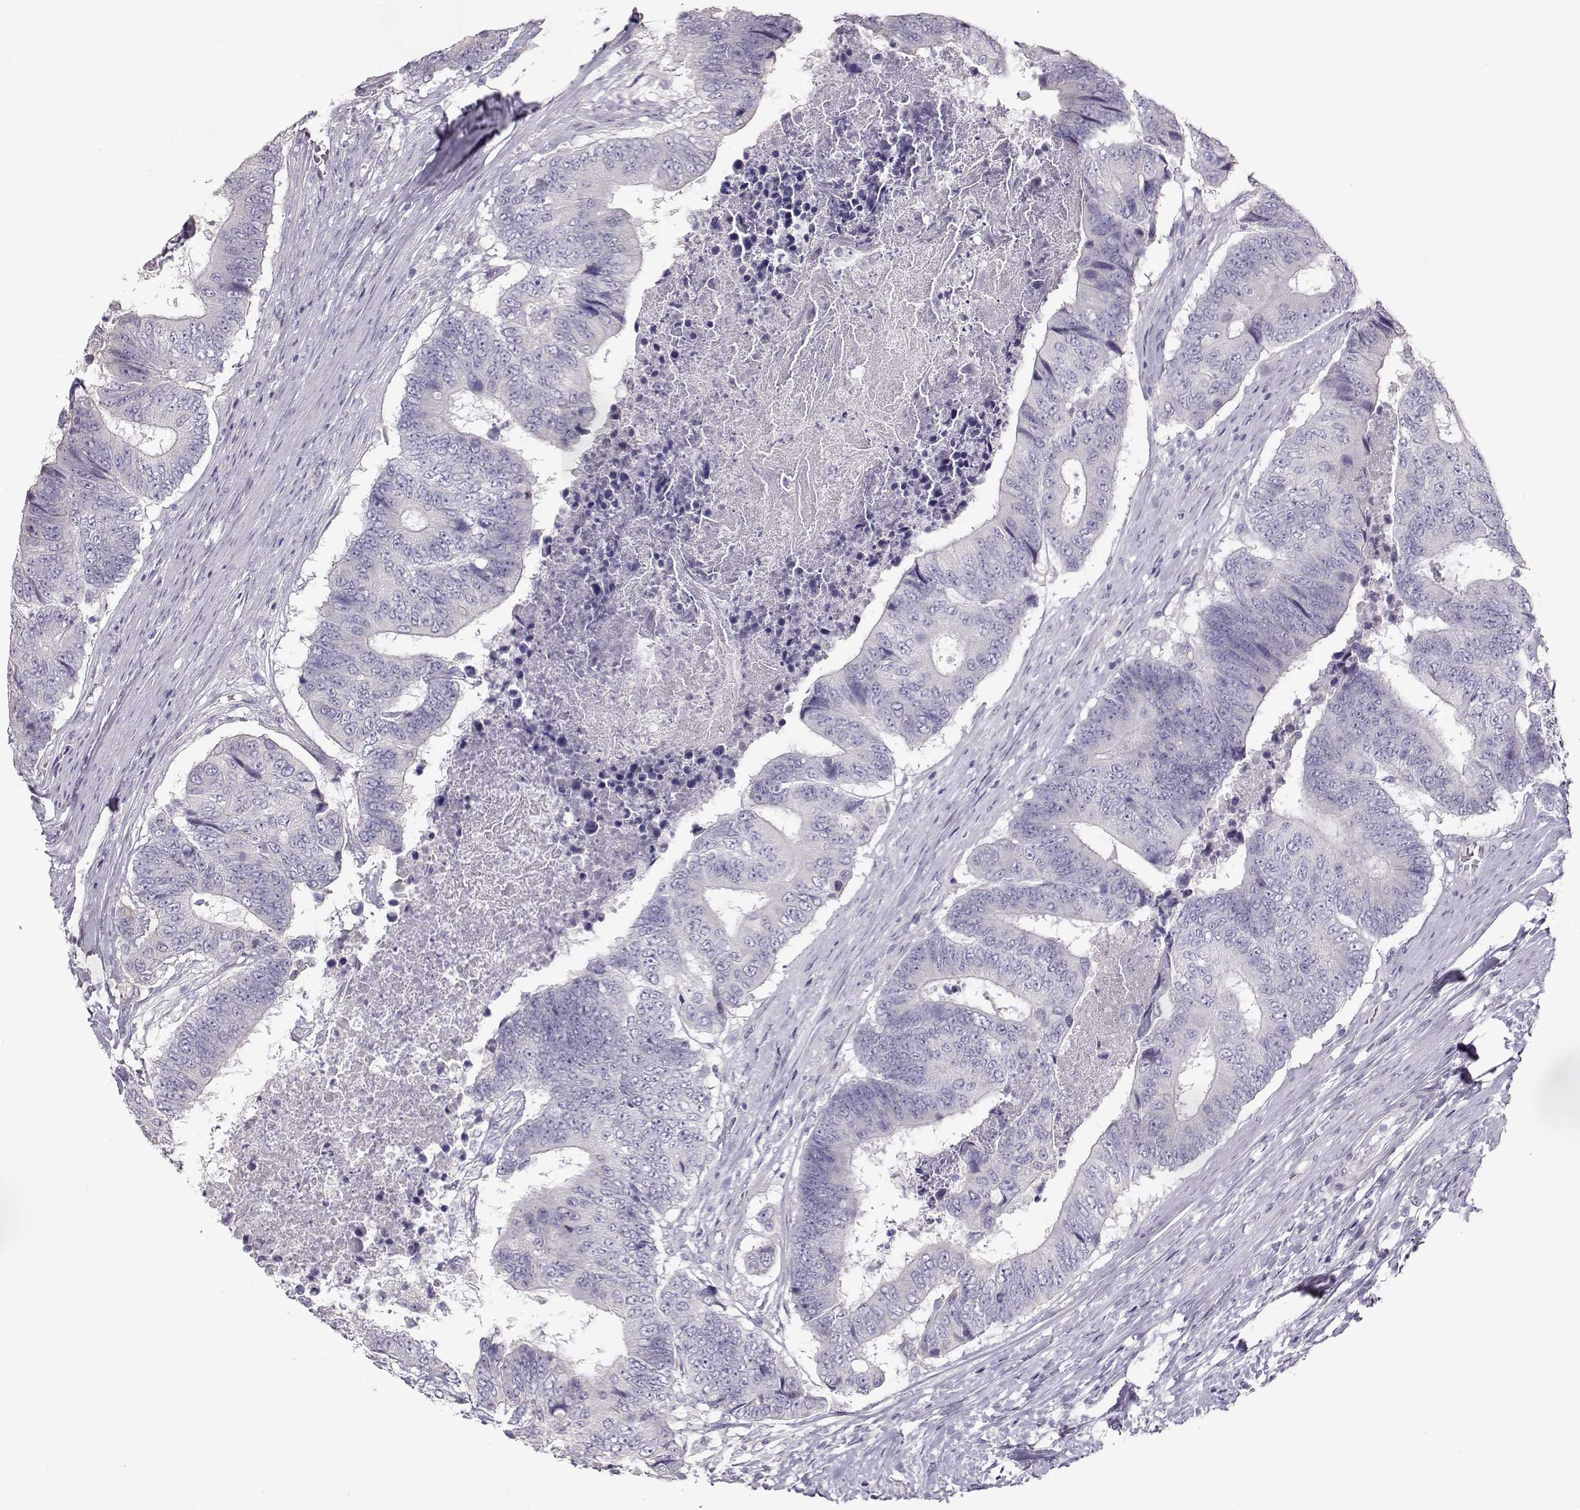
{"staining": {"intensity": "negative", "quantity": "none", "location": "none"}, "tissue": "colorectal cancer", "cell_type": "Tumor cells", "image_type": "cancer", "snomed": [{"axis": "morphology", "description": "Adenocarcinoma, NOS"}, {"axis": "topography", "description": "Colon"}], "caption": "Adenocarcinoma (colorectal) stained for a protein using immunohistochemistry demonstrates no positivity tumor cells.", "gene": "GLIPR1L2", "patient": {"sex": "female", "age": 48}}